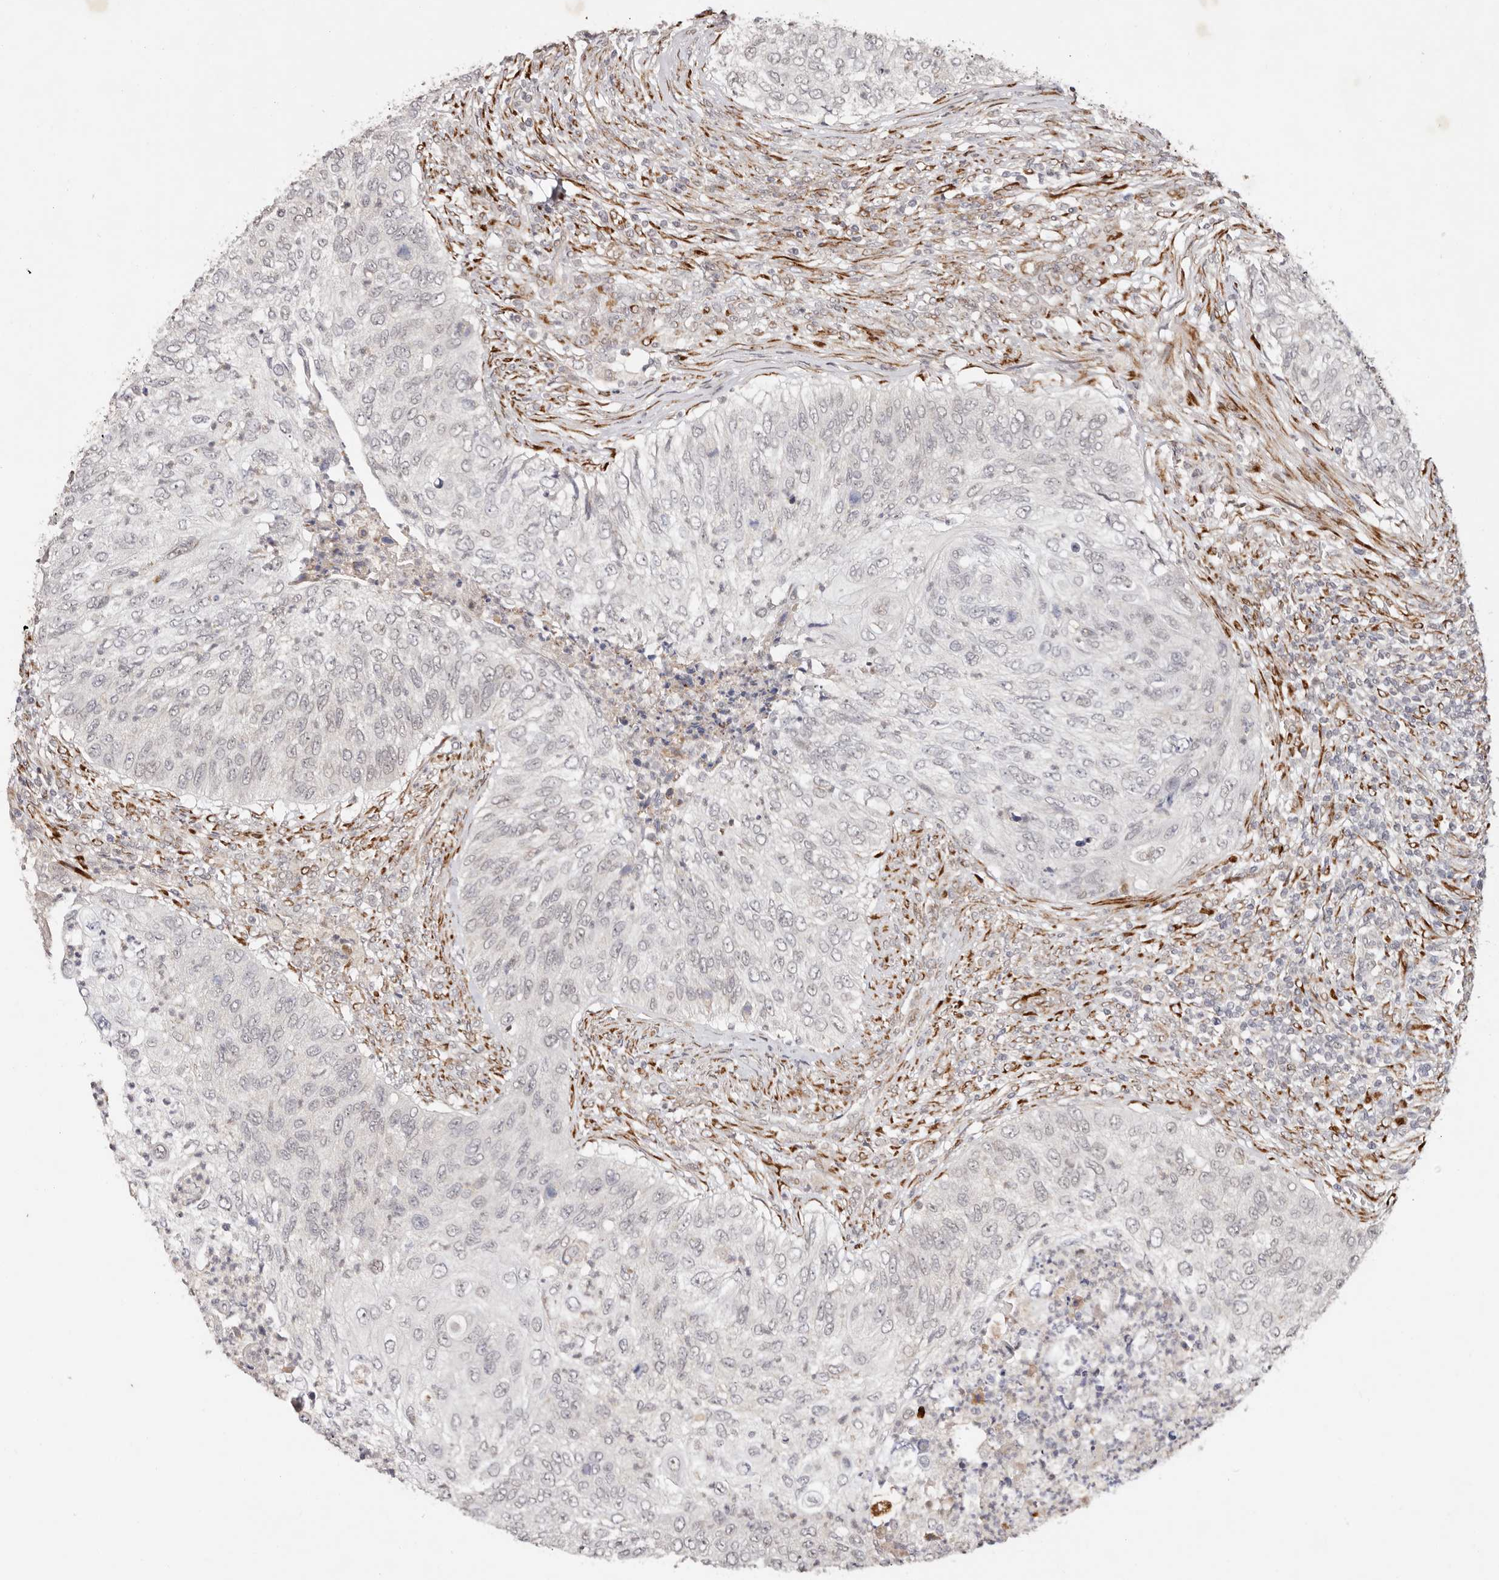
{"staining": {"intensity": "negative", "quantity": "none", "location": "none"}, "tissue": "urothelial cancer", "cell_type": "Tumor cells", "image_type": "cancer", "snomed": [{"axis": "morphology", "description": "Urothelial carcinoma, High grade"}, {"axis": "topography", "description": "Urinary bladder"}], "caption": "Immunohistochemical staining of urothelial carcinoma (high-grade) displays no significant positivity in tumor cells. Nuclei are stained in blue.", "gene": "BCL2L15", "patient": {"sex": "female", "age": 60}}